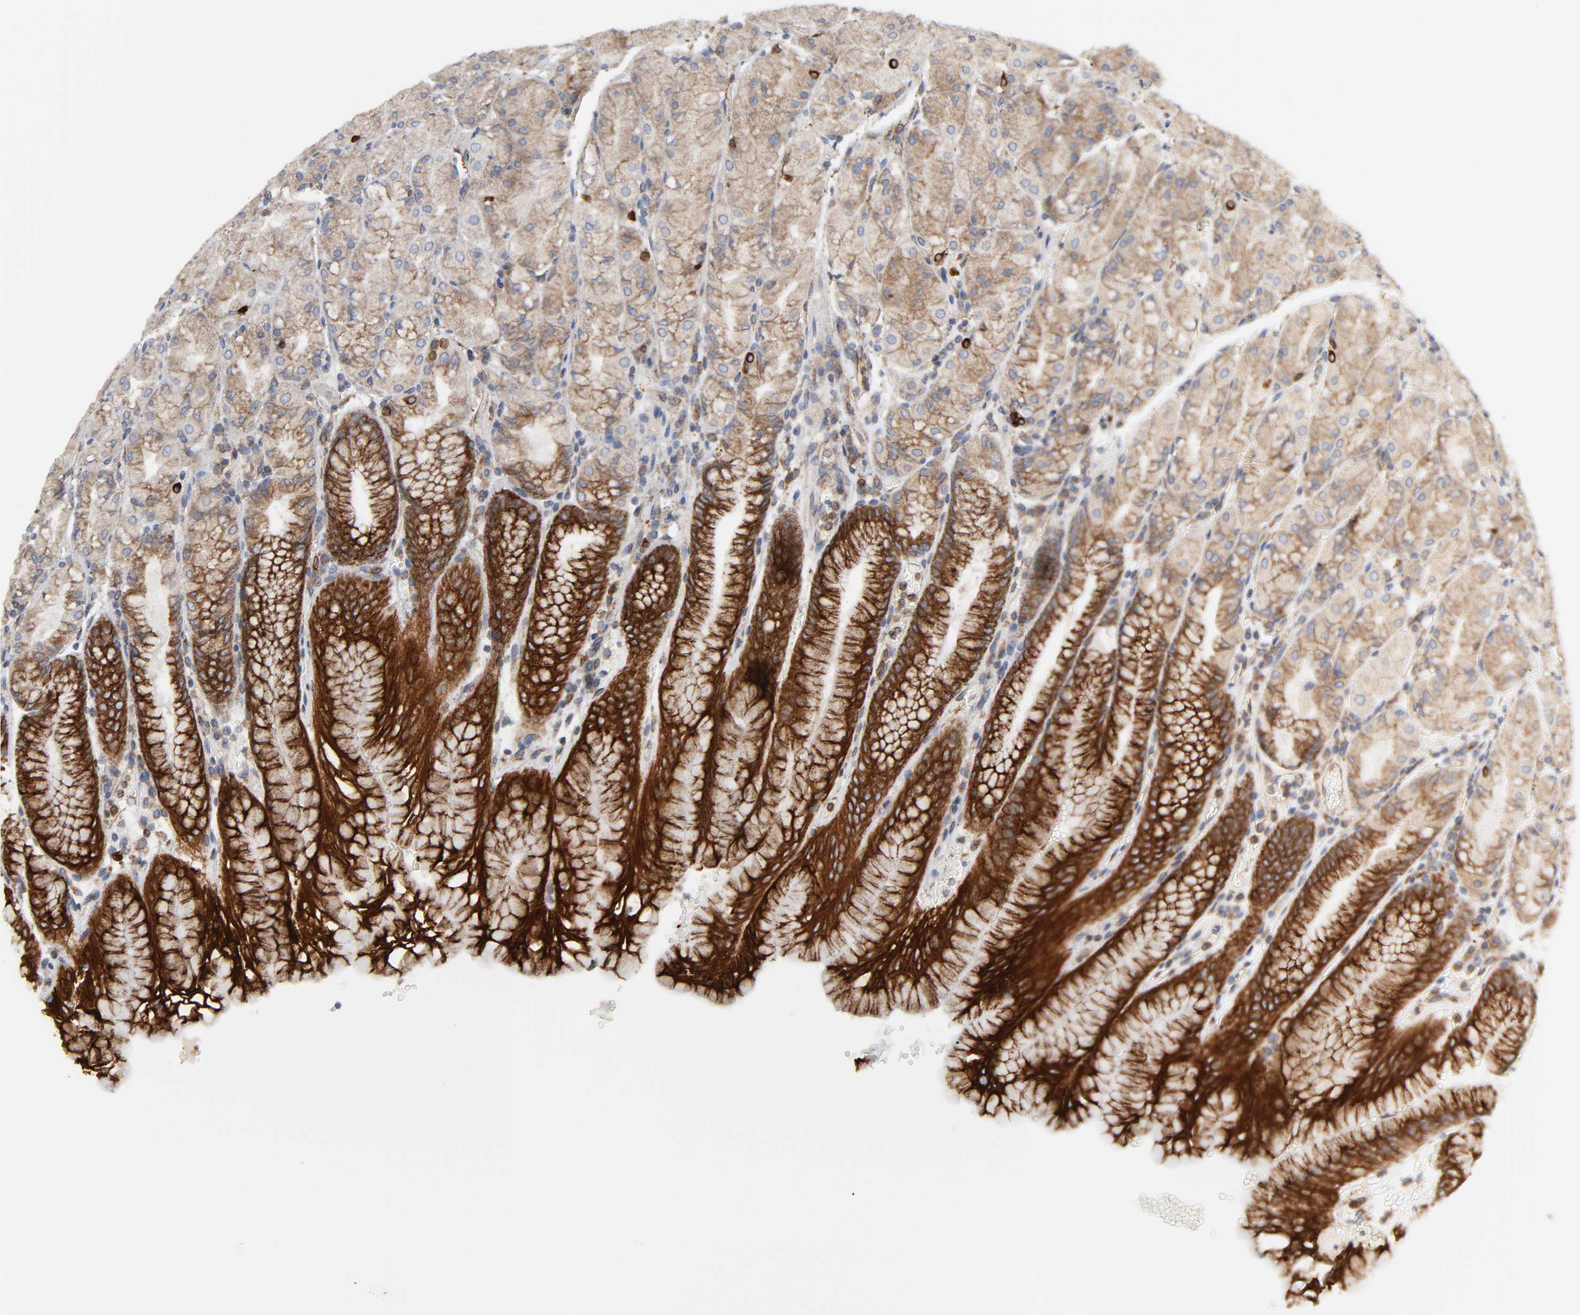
{"staining": {"intensity": "strong", "quantity": ">75%", "location": "cytoplasmic/membranous"}, "tissue": "stomach", "cell_type": "Glandular cells", "image_type": "normal", "snomed": [{"axis": "morphology", "description": "Normal tissue, NOS"}, {"axis": "topography", "description": "Stomach, upper"}, {"axis": "topography", "description": "Stomach"}], "caption": "Immunohistochemical staining of unremarkable stomach displays strong cytoplasmic/membranous protein positivity in approximately >75% of glandular cells.", "gene": "POR", "patient": {"sex": "male", "age": 76}}